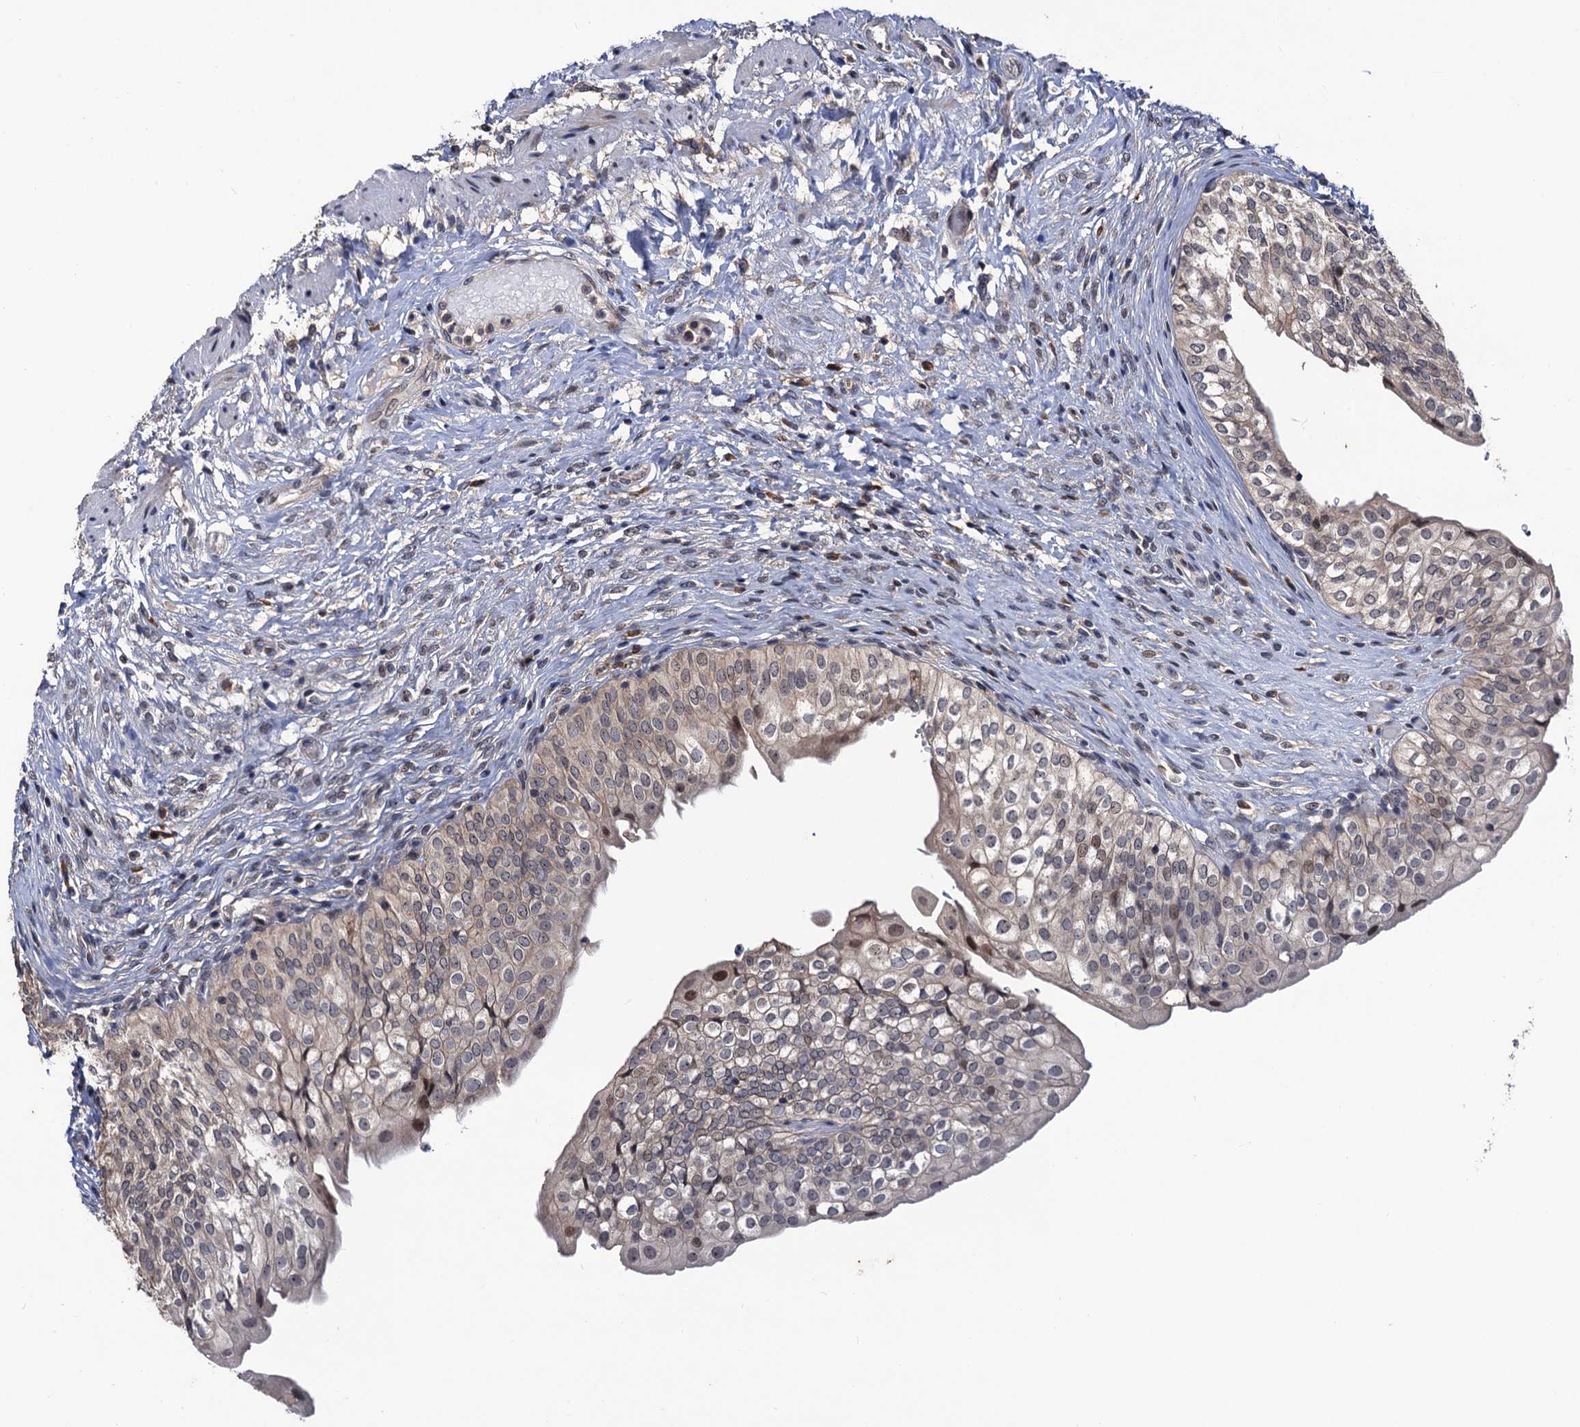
{"staining": {"intensity": "weak", "quantity": "25%-75%", "location": "cytoplasmic/membranous"}, "tissue": "urinary bladder", "cell_type": "Urothelial cells", "image_type": "normal", "snomed": [{"axis": "morphology", "description": "Normal tissue, NOS"}, {"axis": "topography", "description": "Urinary bladder"}], "caption": "Immunohistochemical staining of benign urinary bladder demonstrates 25%-75% levels of weak cytoplasmic/membranous protein expression in about 25%-75% of urothelial cells.", "gene": "LRRC63", "patient": {"sex": "male", "age": 55}}